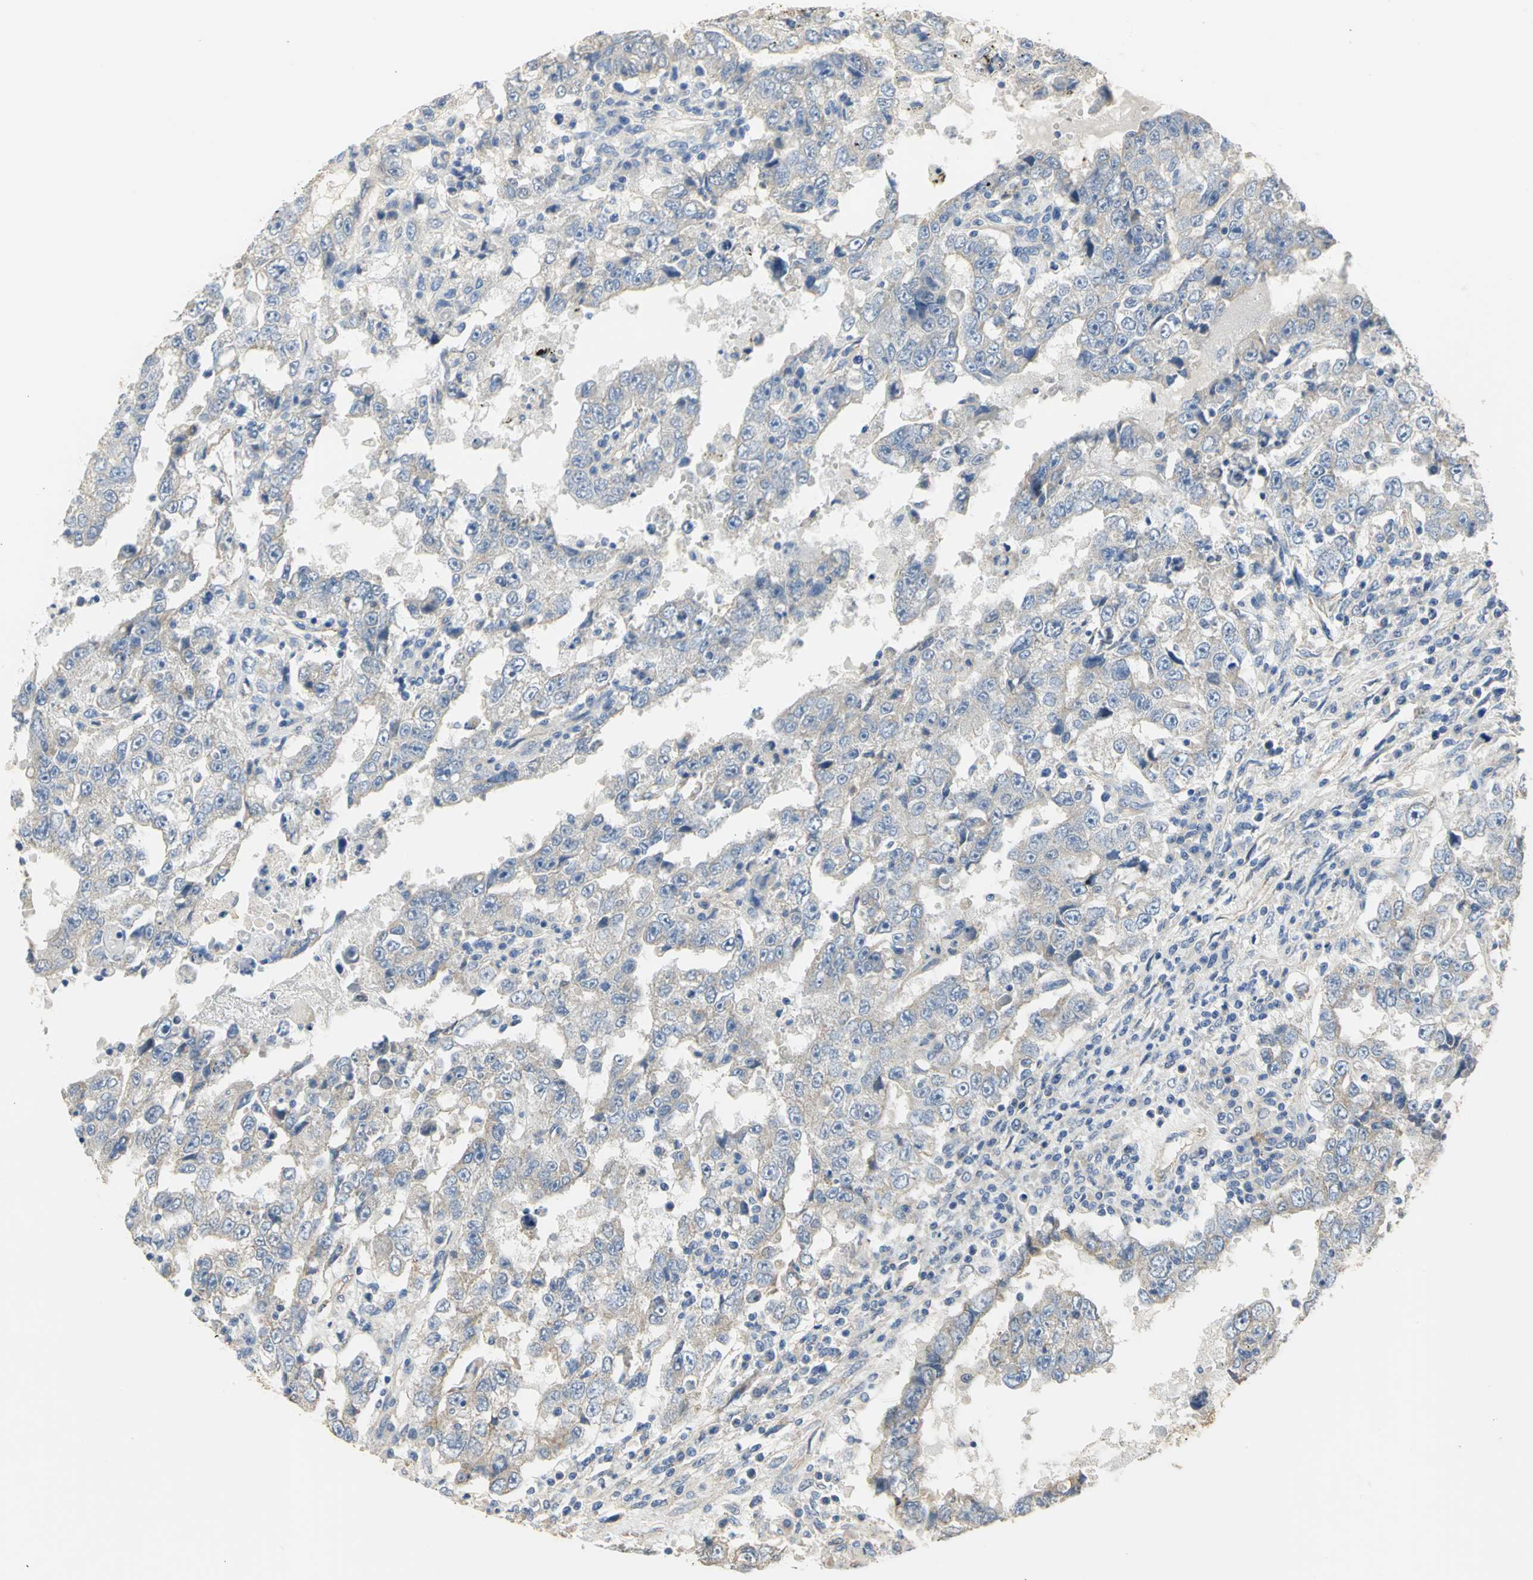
{"staining": {"intensity": "weak", "quantity": ">75%", "location": "cytoplasmic/membranous"}, "tissue": "testis cancer", "cell_type": "Tumor cells", "image_type": "cancer", "snomed": [{"axis": "morphology", "description": "Carcinoma, Embryonal, NOS"}, {"axis": "topography", "description": "Testis"}], "caption": "High-magnification brightfield microscopy of testis cancer (embryonal carcinoma) stained with DAB (3,3'-diaminobenzidine) (brown) and counterstained with hematoxylin (blue). tumor cells exhibit weak cytoplasmic/membranous expression is identified in approximately>75% of cells.", "gene": "HTR1F", "patient": {"sex": "male", "age": 26}}